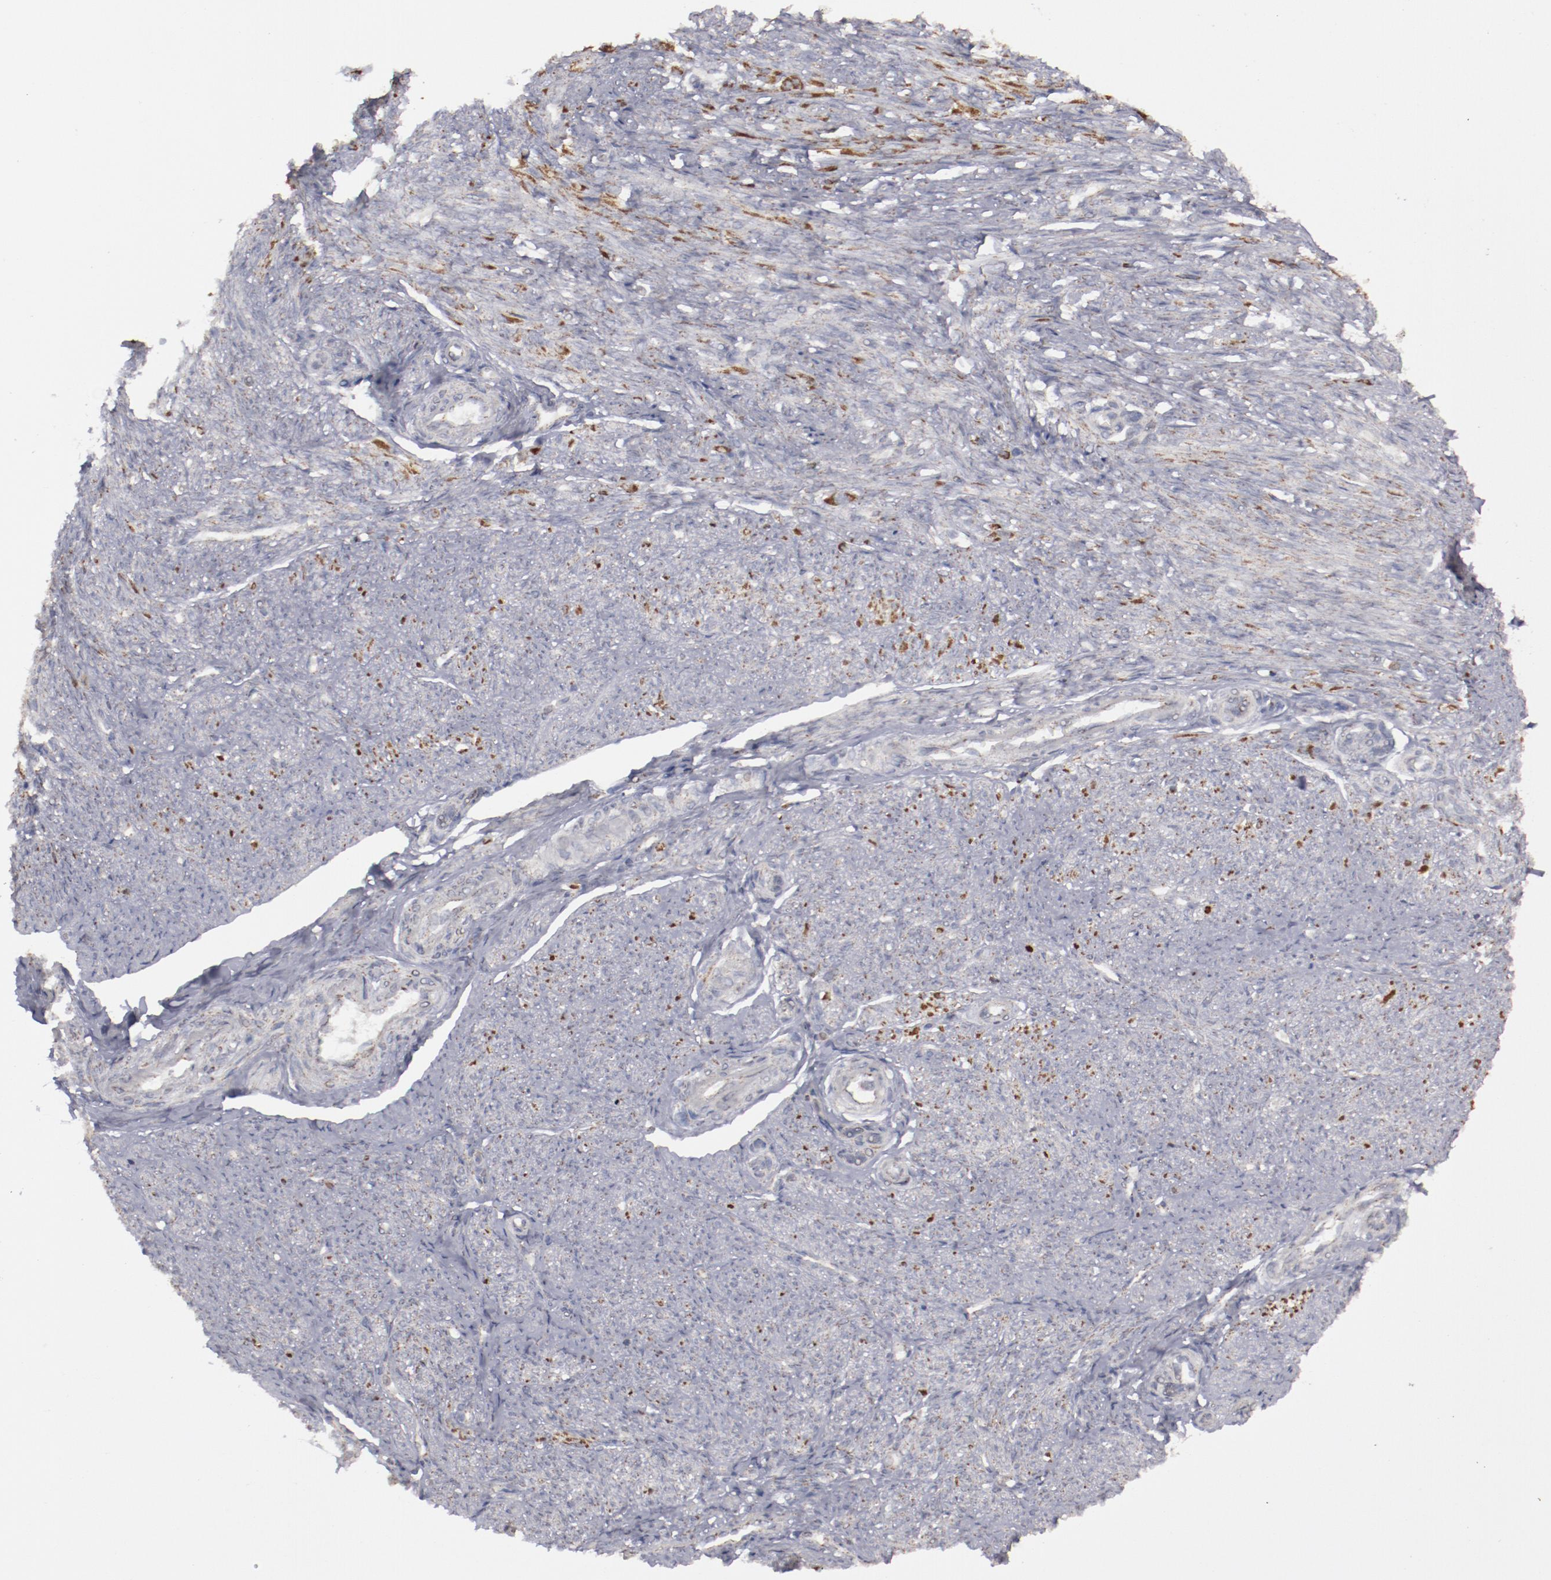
{"staining": {"intensity": "moderate", "quantity": "25%-75%", "location": "cytoplasmic/membranous"}, "tissue": "smooth muscle", "cell_type": "Smooth muscle cells", "image_type": "normal", "snomed": [{"axis": "morphology", "description": "Normal tissue, NOS"}, {"axis": "topography", "description": "Smooth muscle"}], "caption": "Smooth muscle cells demonstrate moderate cytoplasmic/membranous staining in approximately 25%-75% of cells in normal smooth muscle.", "gene": "MYOM2", "patient": {"sex": "female", "age": 65}}